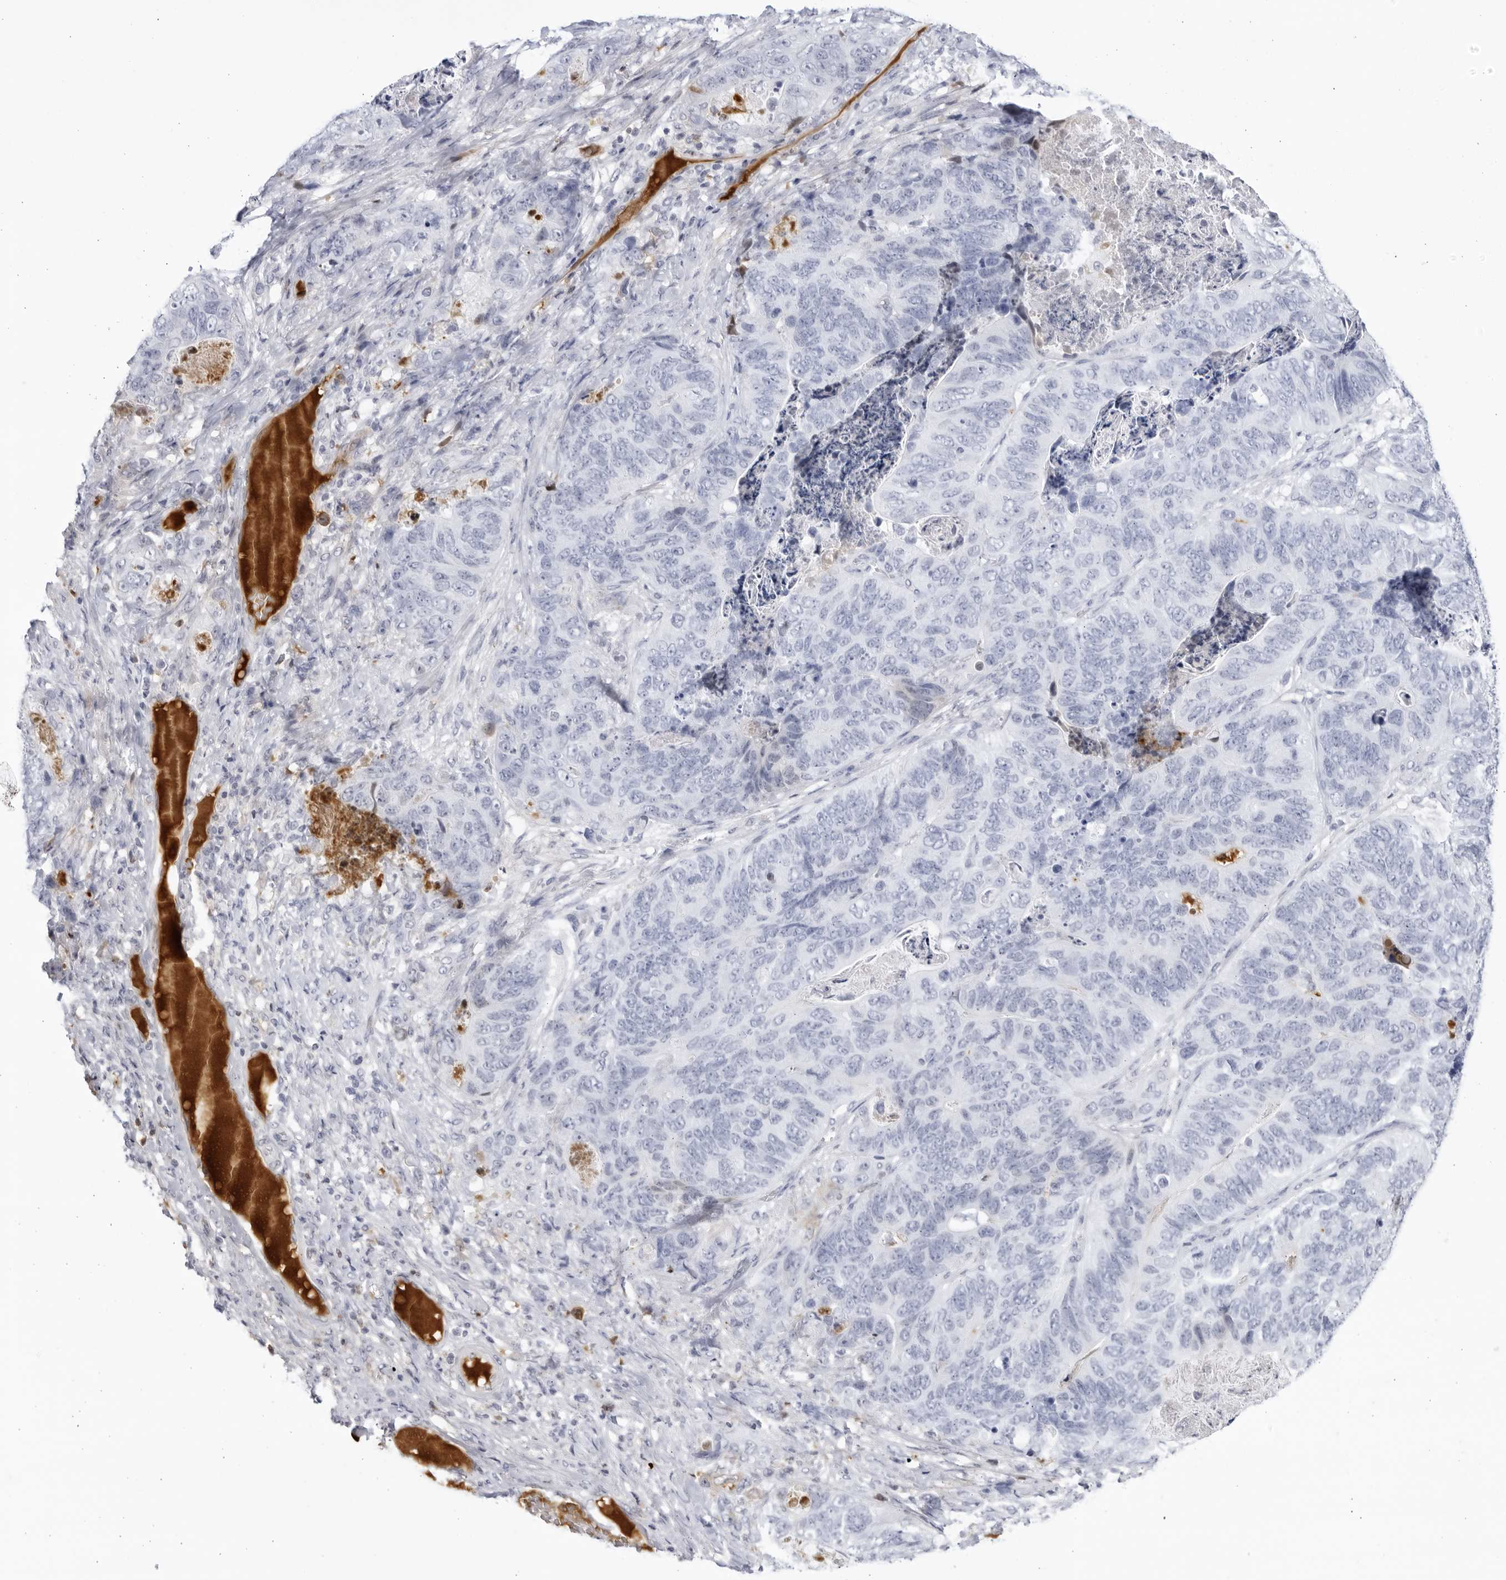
{"staining": {"intensity": "negative", "quantity": "none", "location": "none"}, "tissue": "stomach cancer", "cell_type": "Tumor cells", "image_type": "cancer", "snomed": [{"axis": "morphology", "description": "Normal tissue, NOS"}, {"axis": "morphology", "description": "Adenocarcinoma, NOS"}, {"axis": "topography", "description": "Stomach"}], "caption": "Stomach cancer stained for a protein using immunohistochemistry (IHC) displays no expression tumor cells.", "gene": "CNBD1", "patient": {"sex": "female", "age": 89}}